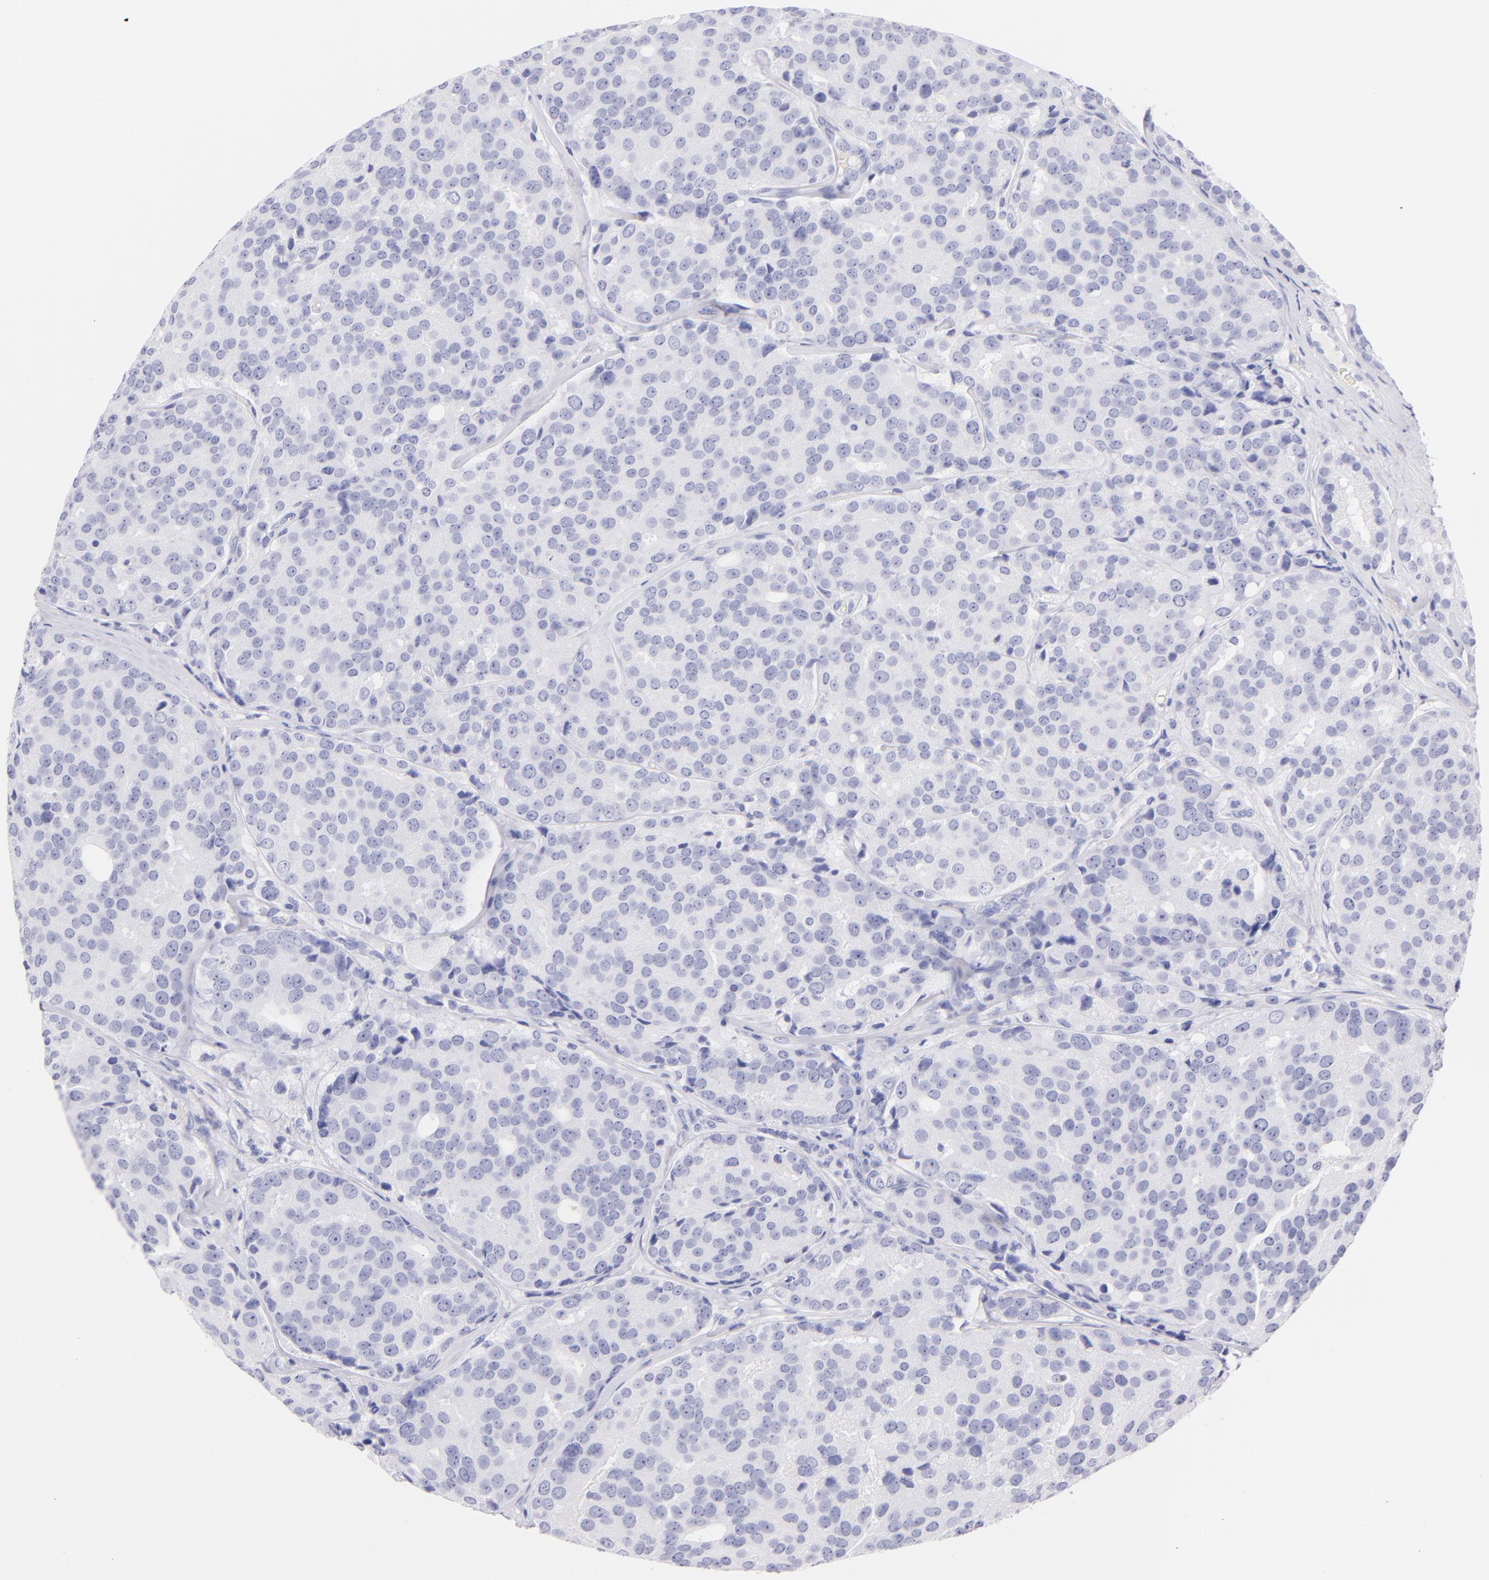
{"staining": {"intensity": "negative", "quantity": "none", "location": "none"}, "tissue": "prostate cancer", "cell_type": "Tumor cells", "image_type": "cancer", "snomed": [{"axis": "morphology", "description": "Adenocarcinoma, High grade"}, {"axis": "topography", "description": "Prostate"}], "caption": "The image displays no significant positivity in tumor cells of prostate adenocarcinoma (high-grade).", "gene": "SDC1", "patient": {"sex": "male", "age": 64}}